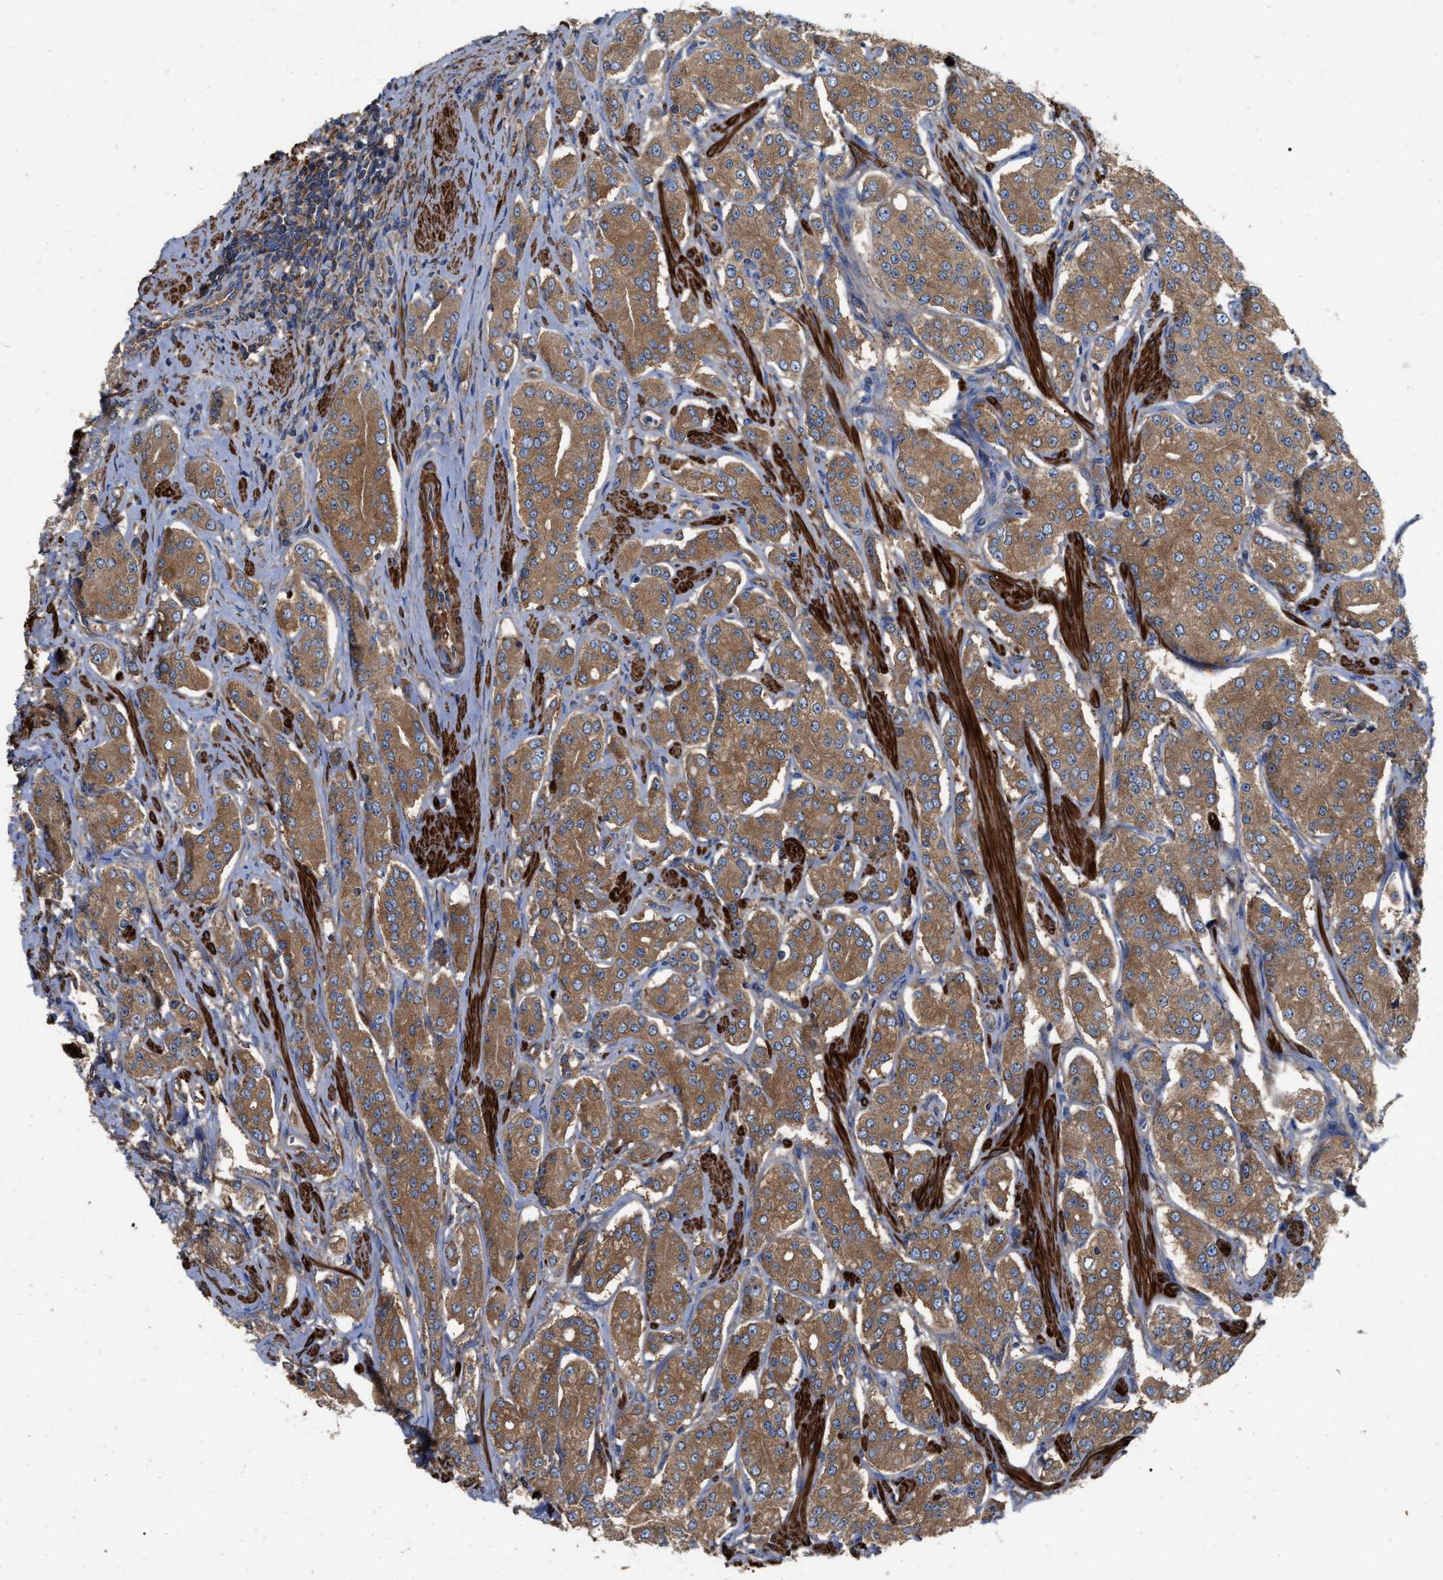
{"staining": {"intensity": "strong", "quantity": ">75%", "location": "cytoplasmic/membranous"}, "tissue": "prostate cancer", "cell_type": "Tumor cells", "image_type": "cancer", "snomed": [{"axis": "morphology", "description": "Adenocarcinoma, Low grade"}, {"axis": "topography", "description": "Prostate"}], "caption": "DAB (3,3'-diaminobenzidine) immunohistochemical staining of adenocarcinoma (low-grade) (prostate) reveals strong cytoplasmic/membranous protein expression in approximately >75% of tumor cells.", "gene": "RABEP1", "patient": {"sex": "male", "age": 69}}